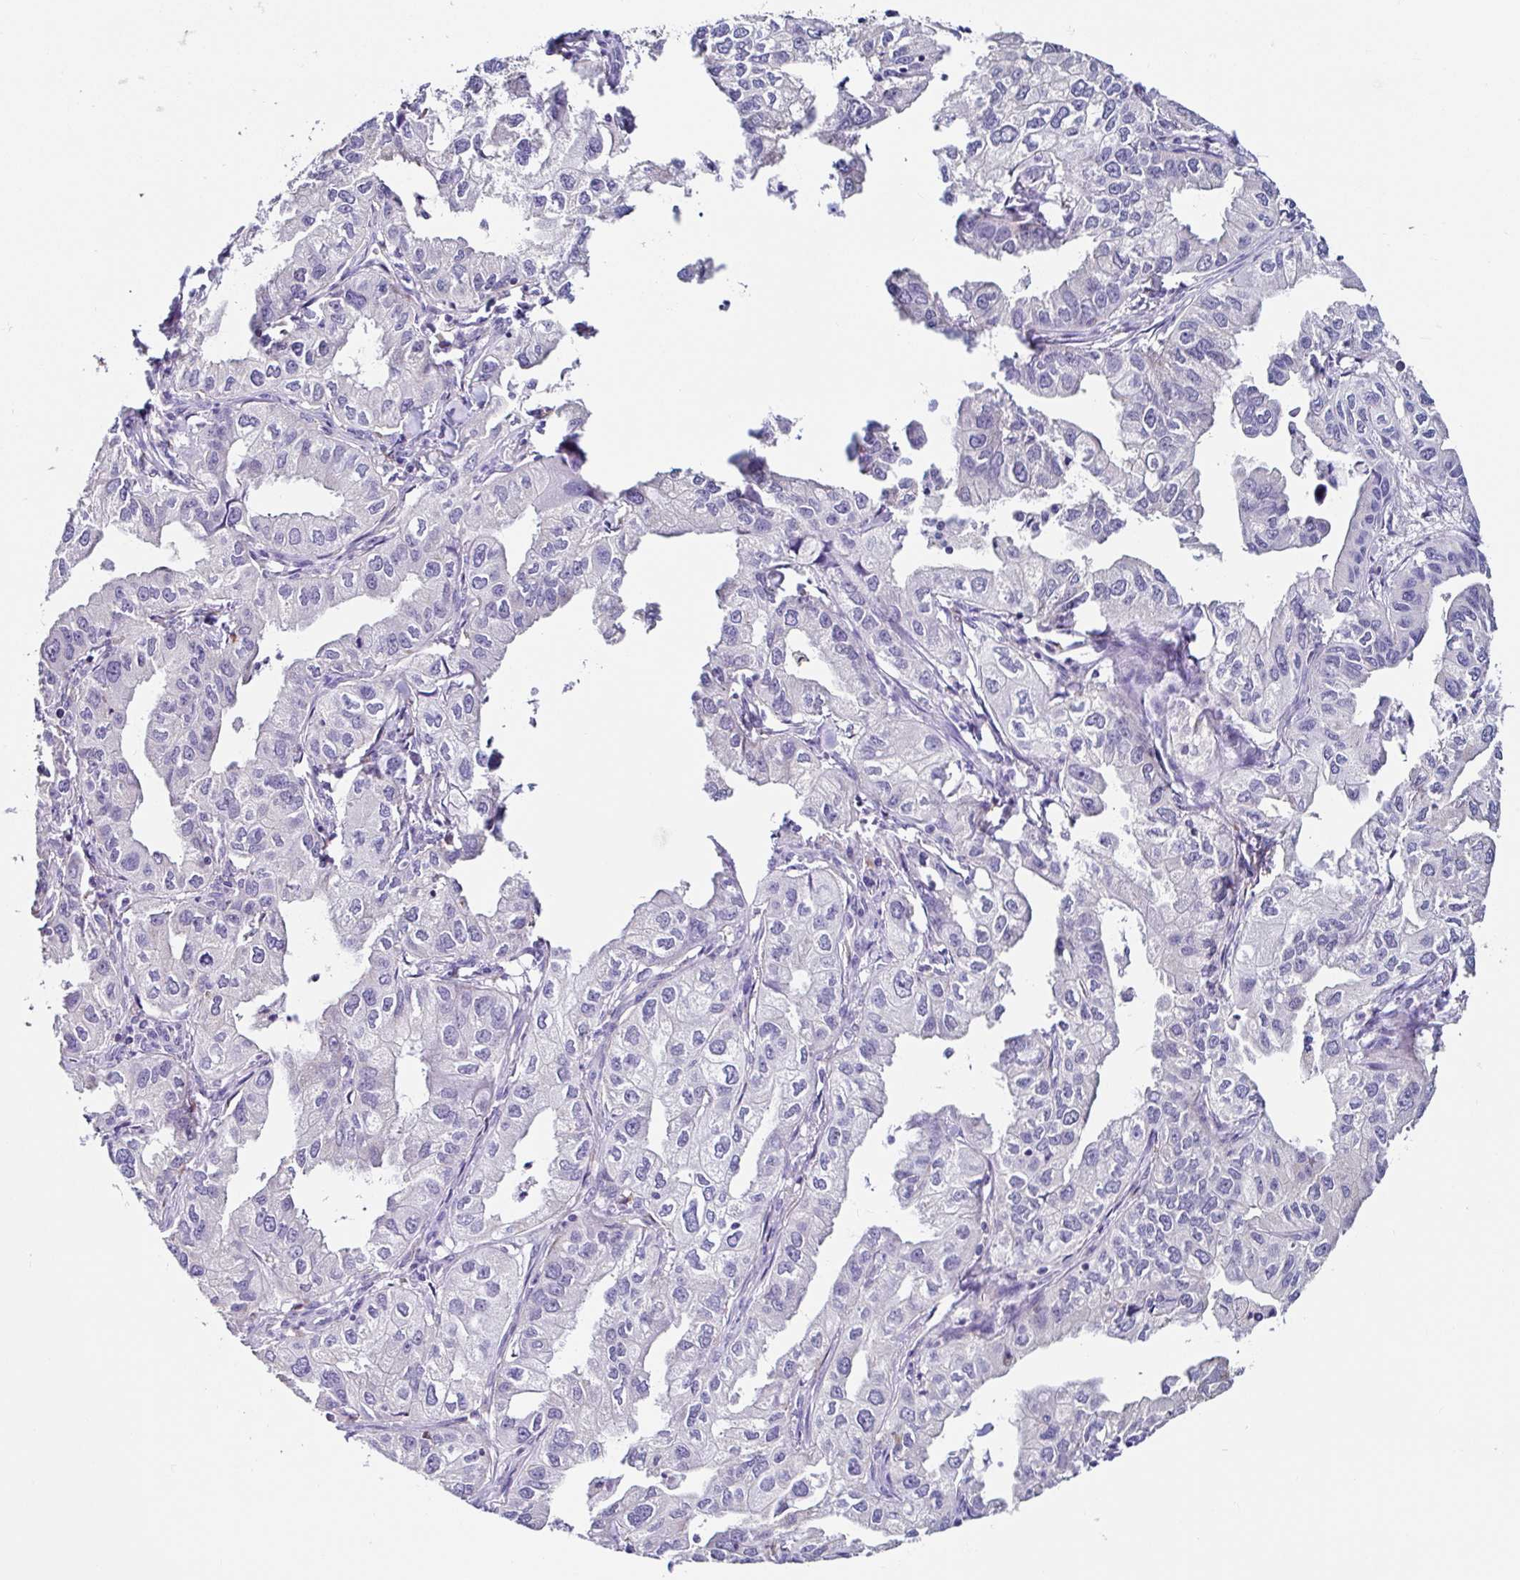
{"staining": {"intensity": "negative", "quantity": "none", "location": "none"}, "tissue": "lung cancer", "cell_type": "Tumor cells", "image_type": "cancer", "snomed": [{"axis": "morphology", "description": "Adenocarcinoma, NOS"}, {"axis": "topography", "description": "Lung"}], "caption": "Lung adenocarcinoma was stained to show a protein in brown. There is no significant expression in tumor cells. The staining was performed using DAB to visualize the protein expression in brown, while the nuclei were stained in blue with hematoxylin (Magnification: 20x).", "gene": "TMPRSS11E", "patient": {"sex": "male", "age": 48}}